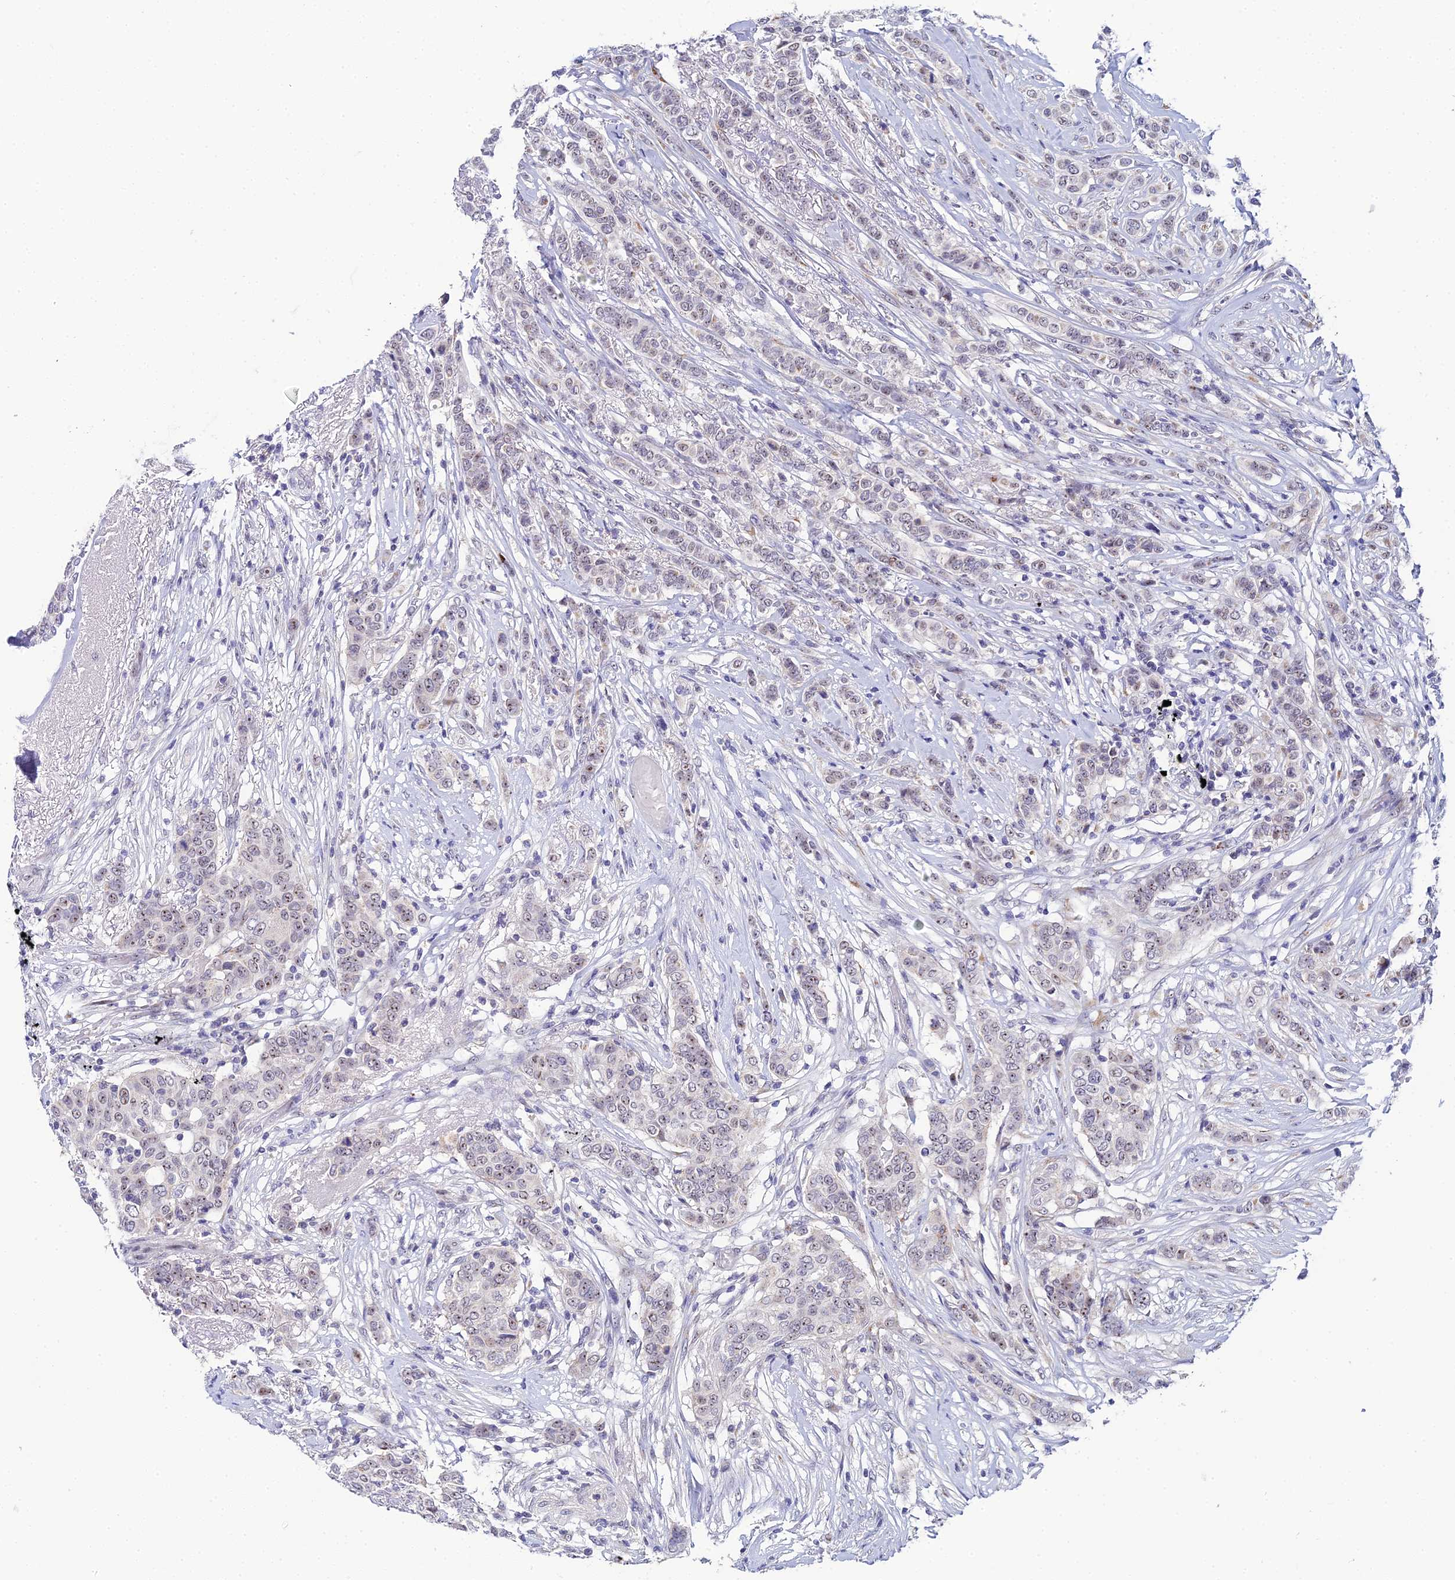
{"staining": {"intensity": "weak", "quantity": "<25%", "location": "nuclear"}, "tissue": "breast cancer", "cell_type": "Tumor cells", "image_type": "cancer", "snomed": [{"axis": "morphology", "description": "Lobular carcinoma"}, {"axis": "topography", "description": "Breast"}], "caption": "Breast cancer stained for a protein using immunohistochemistry demonstrates no staining tumor cells.", "gene": "PLPP4", "patient": {"sex": "female", "age": 51}}